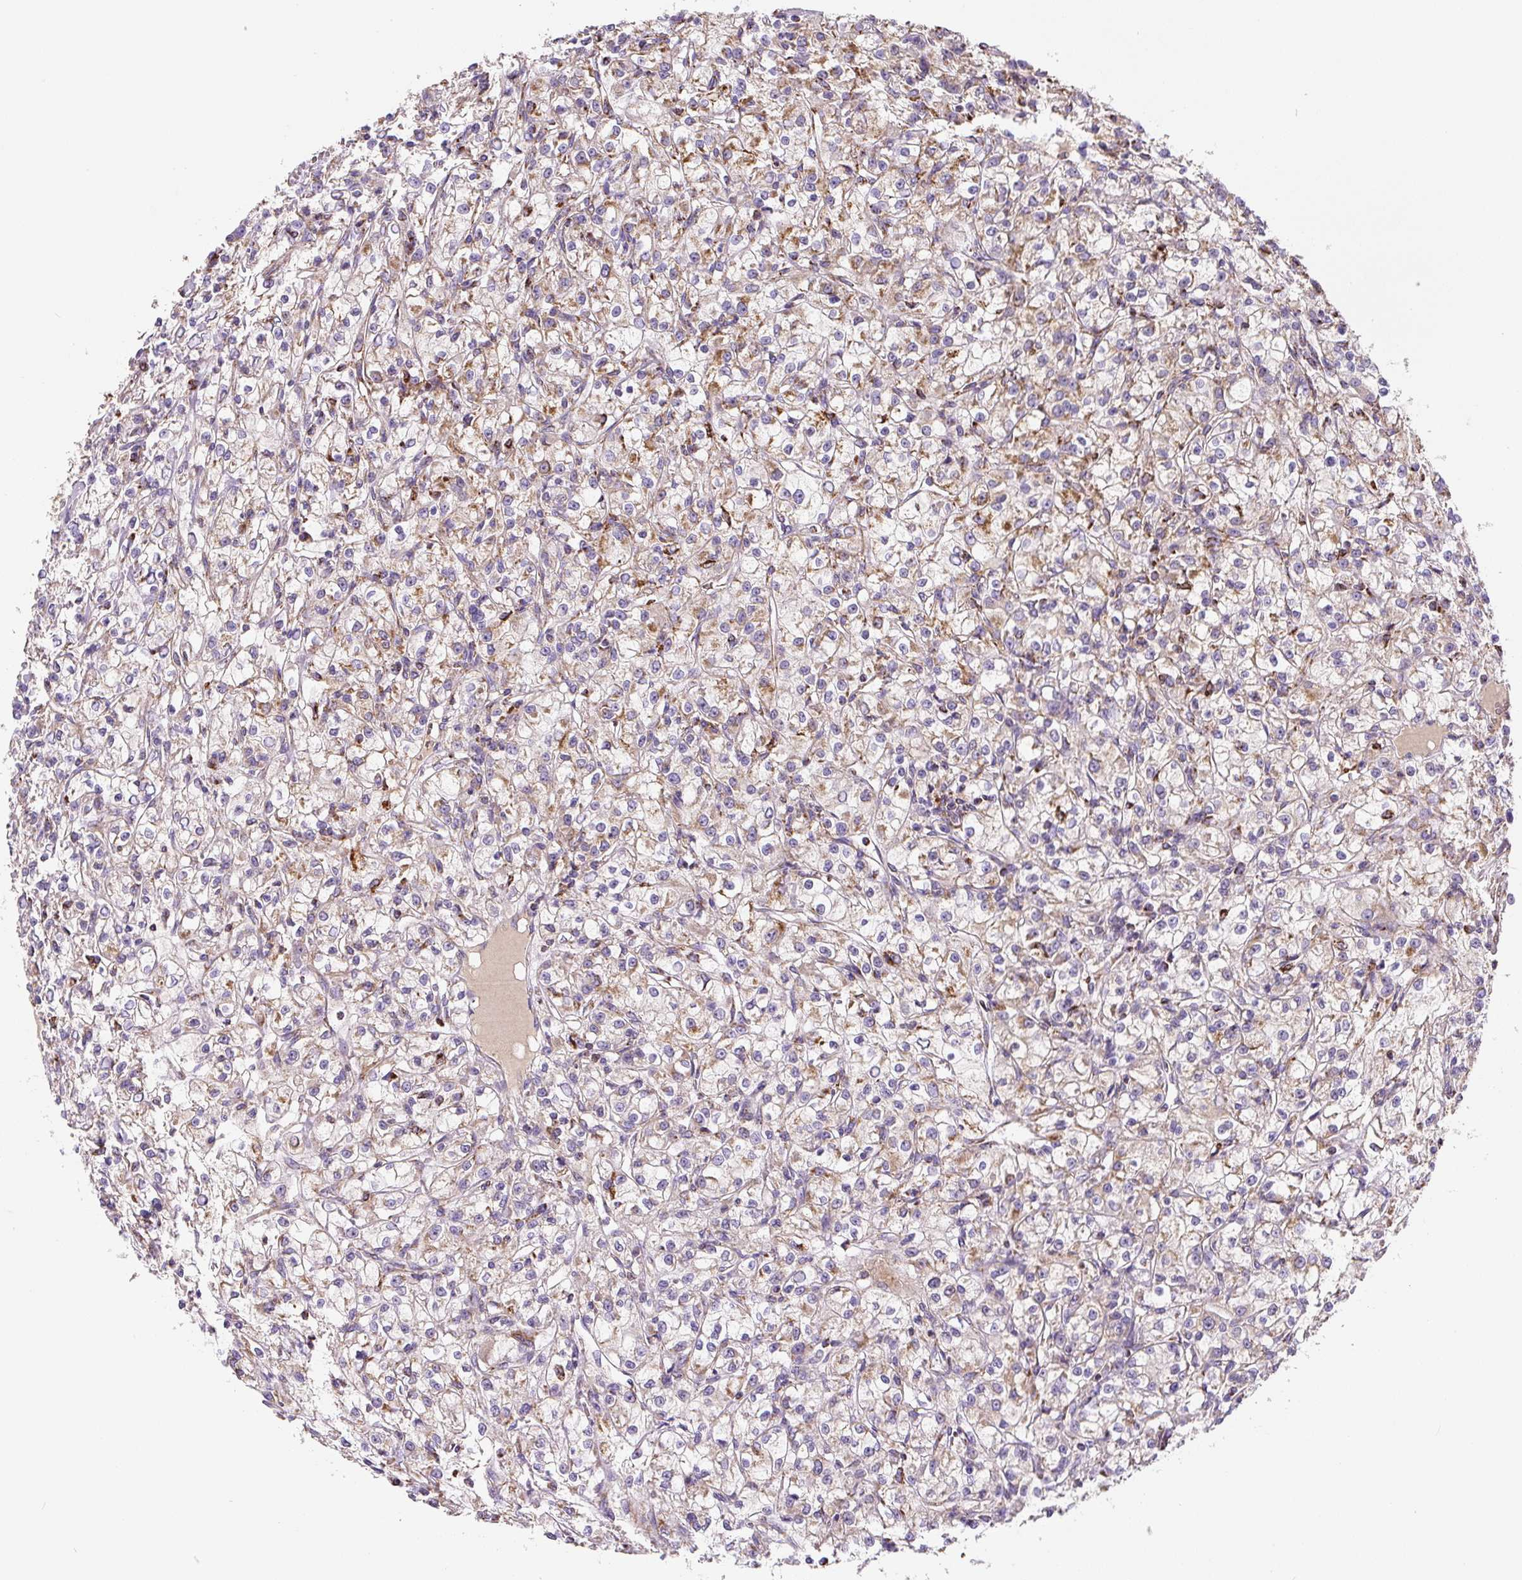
{"staining": {"intensity": "moderate", "quantity": "25%-75%", "location": "cytoplasmic/membranous"}, "tissue": "renal cancer", "cell_type": "Tumor cells", "image_type": "cancer", "snomed": [{"axis": "morphology", "description": "Adenocarcinoma, NOS"}, {"axis": "topography", "description": "Kidney"}], "caption": "The histopathology image demonstrates a brown stain indicating the presence of a protein in the cytoplasmic/membranous of tumor cells in renal cancer (adenocarcinoma). The staining was performed using DAB (3,3'-diaminobenzidine), with brown indicating positive protein expression. Nuclei are stained blue with hematoxylin.", "gene": "MT-CO2", "patient": {"sex": "female", "age": 59}}